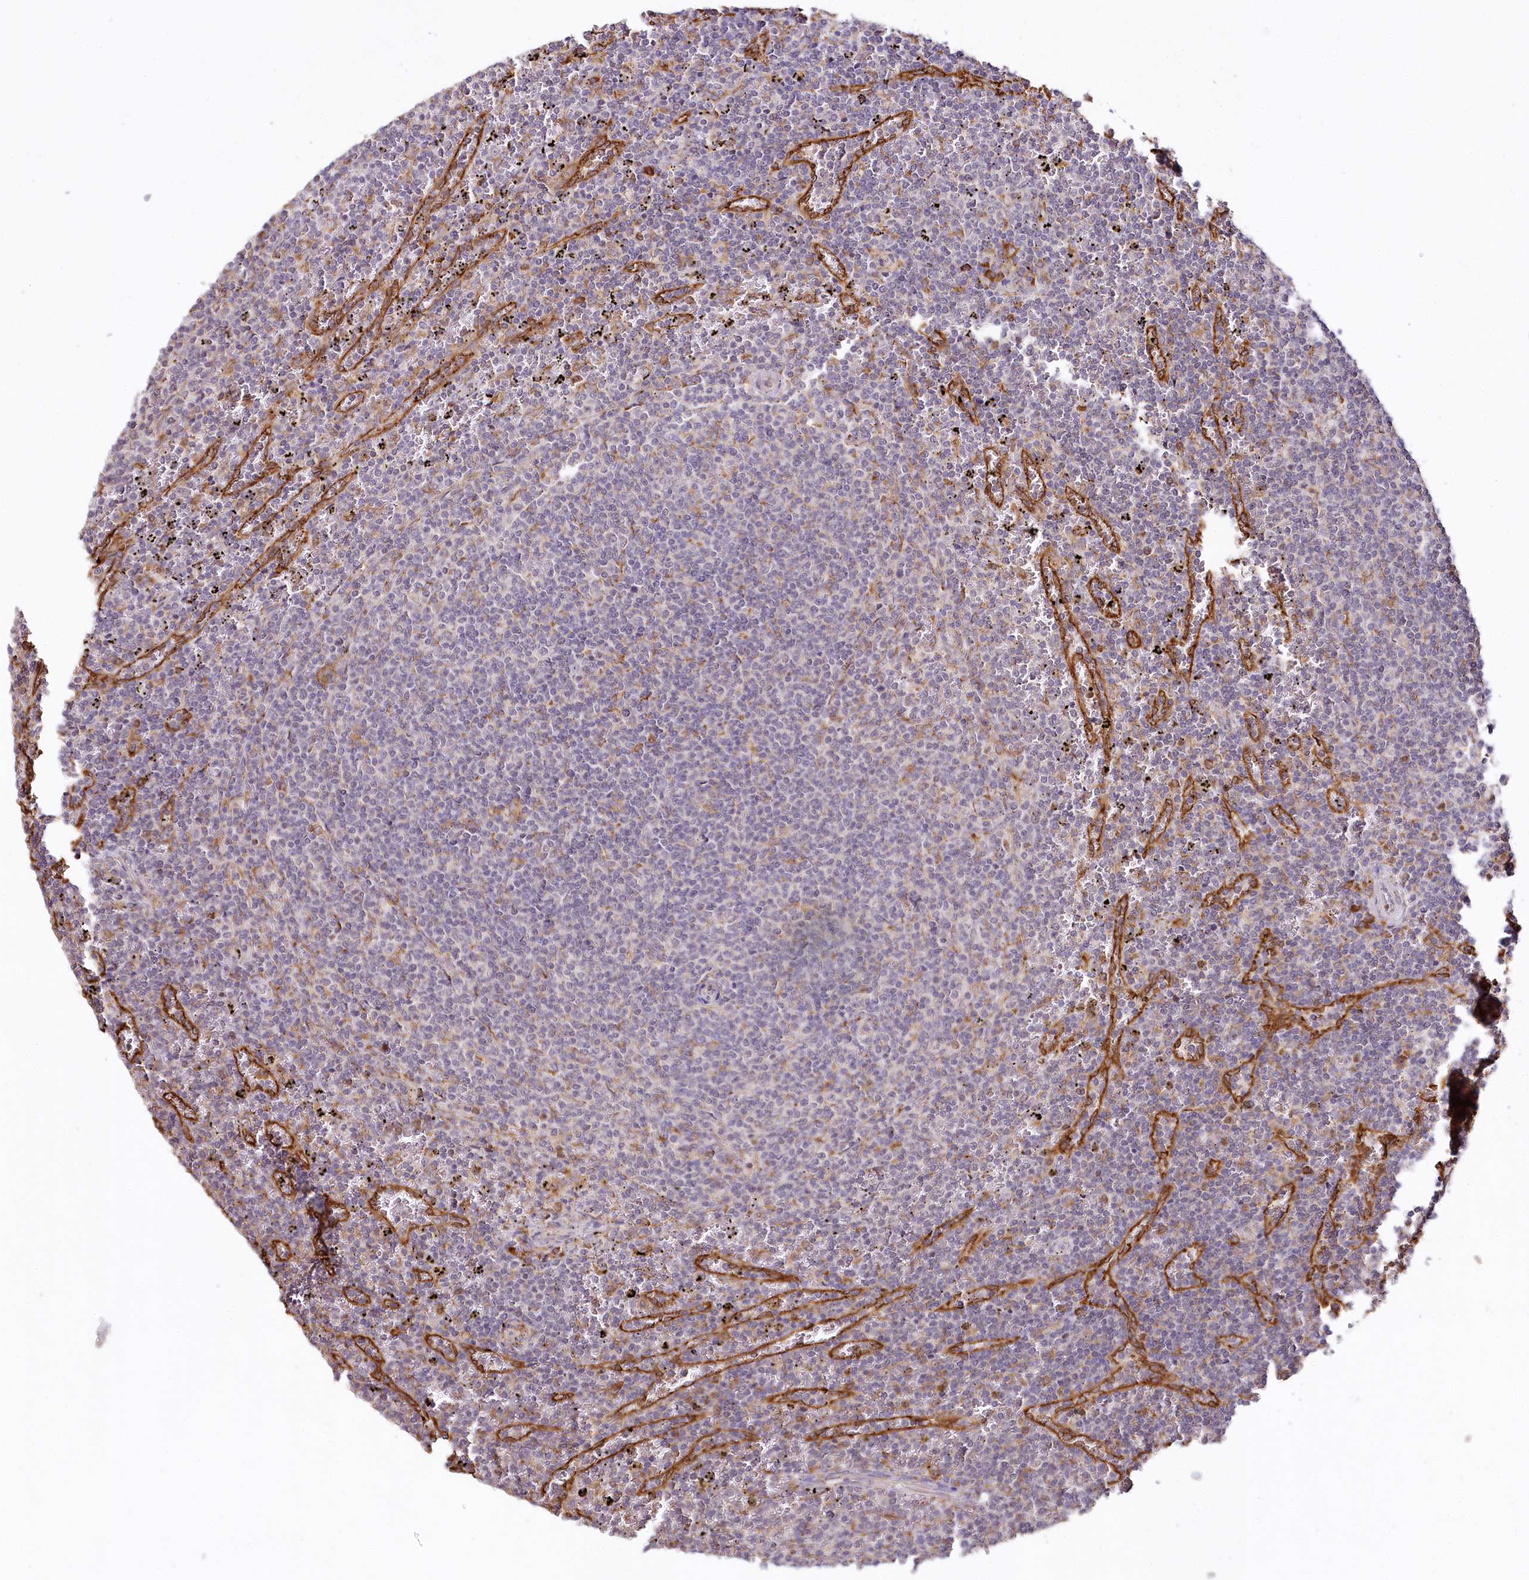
{"staining": {"intensity": "moderate", "quantity": "<25%", "location": "cytoplasmic/membranous"}, "tissue": "lymphoma", "cell_type": "Tumor cells", "image_type": "cancer", "snomed": [{"axis": "morphology", "description": "Malignant lymphoma, non-Hodgkin's type, Low grade"}, {"axis": "topography", "description": "Spleen"}], "caption": "The photomicrograph reveals a brown stain indicating the presence of a protein in the cytoplasmic/membranous of tumor cells in low-grade malignant lymphoma, non-Hodgkin's type.", "gene": "VEGFA", "patient": {"sex": "female", "age": 50}}